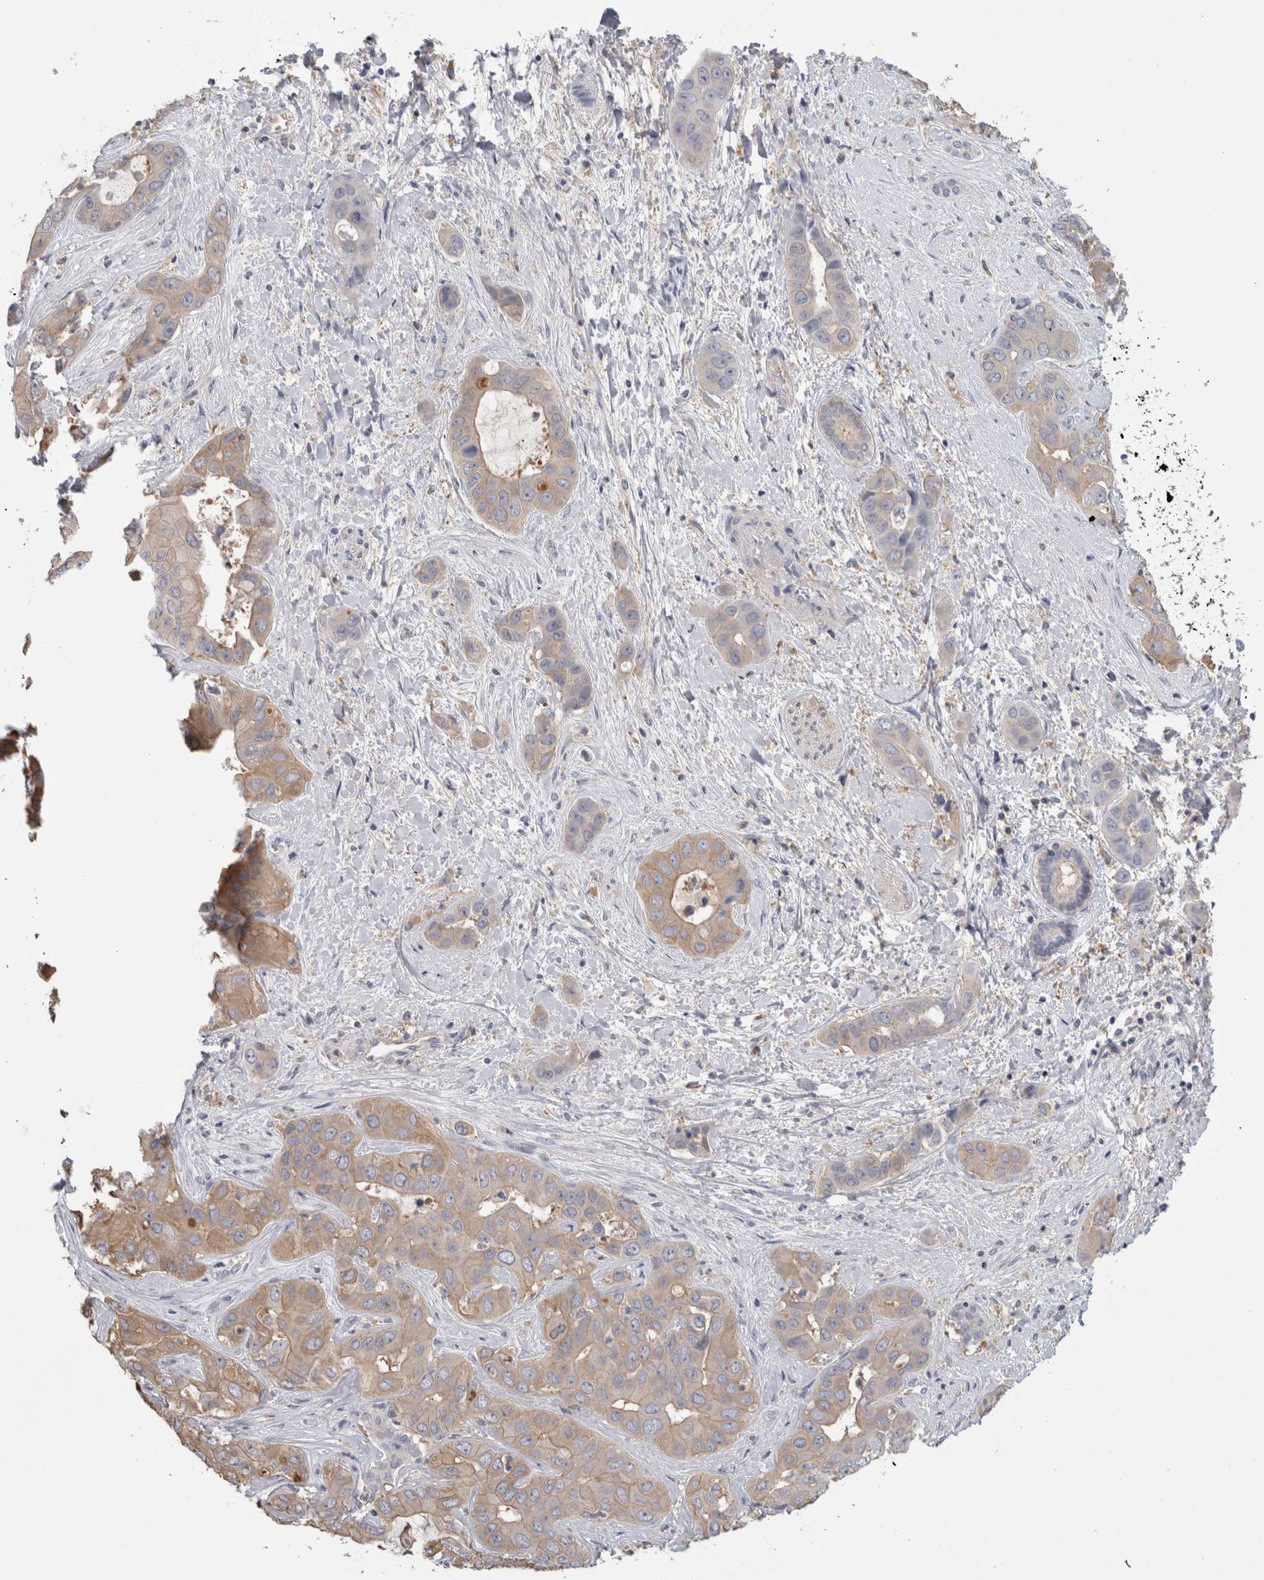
{"staining": {"intensity": "weak", "quantity": ">75%", "location": "cytoplasmic/membranous"}, "tissue": "liver cancer", "cell_type": "Tumor cells", "image_type": "cancer", "snomed": [{"axis": "morphology", "description": "Cholangiocarcinoma"}, {"axis": "topography", "description": "Liver"}], "caption": "Immunohistochemical staining of human liver cancer (cholangiocarcinoma) demonstrates low levels of weak cytoplasmic/membranous protein expression in approximately >75% of tumor cells.", "gene": "SCRN1", "patient": {"sex": "female", "age": 52}}